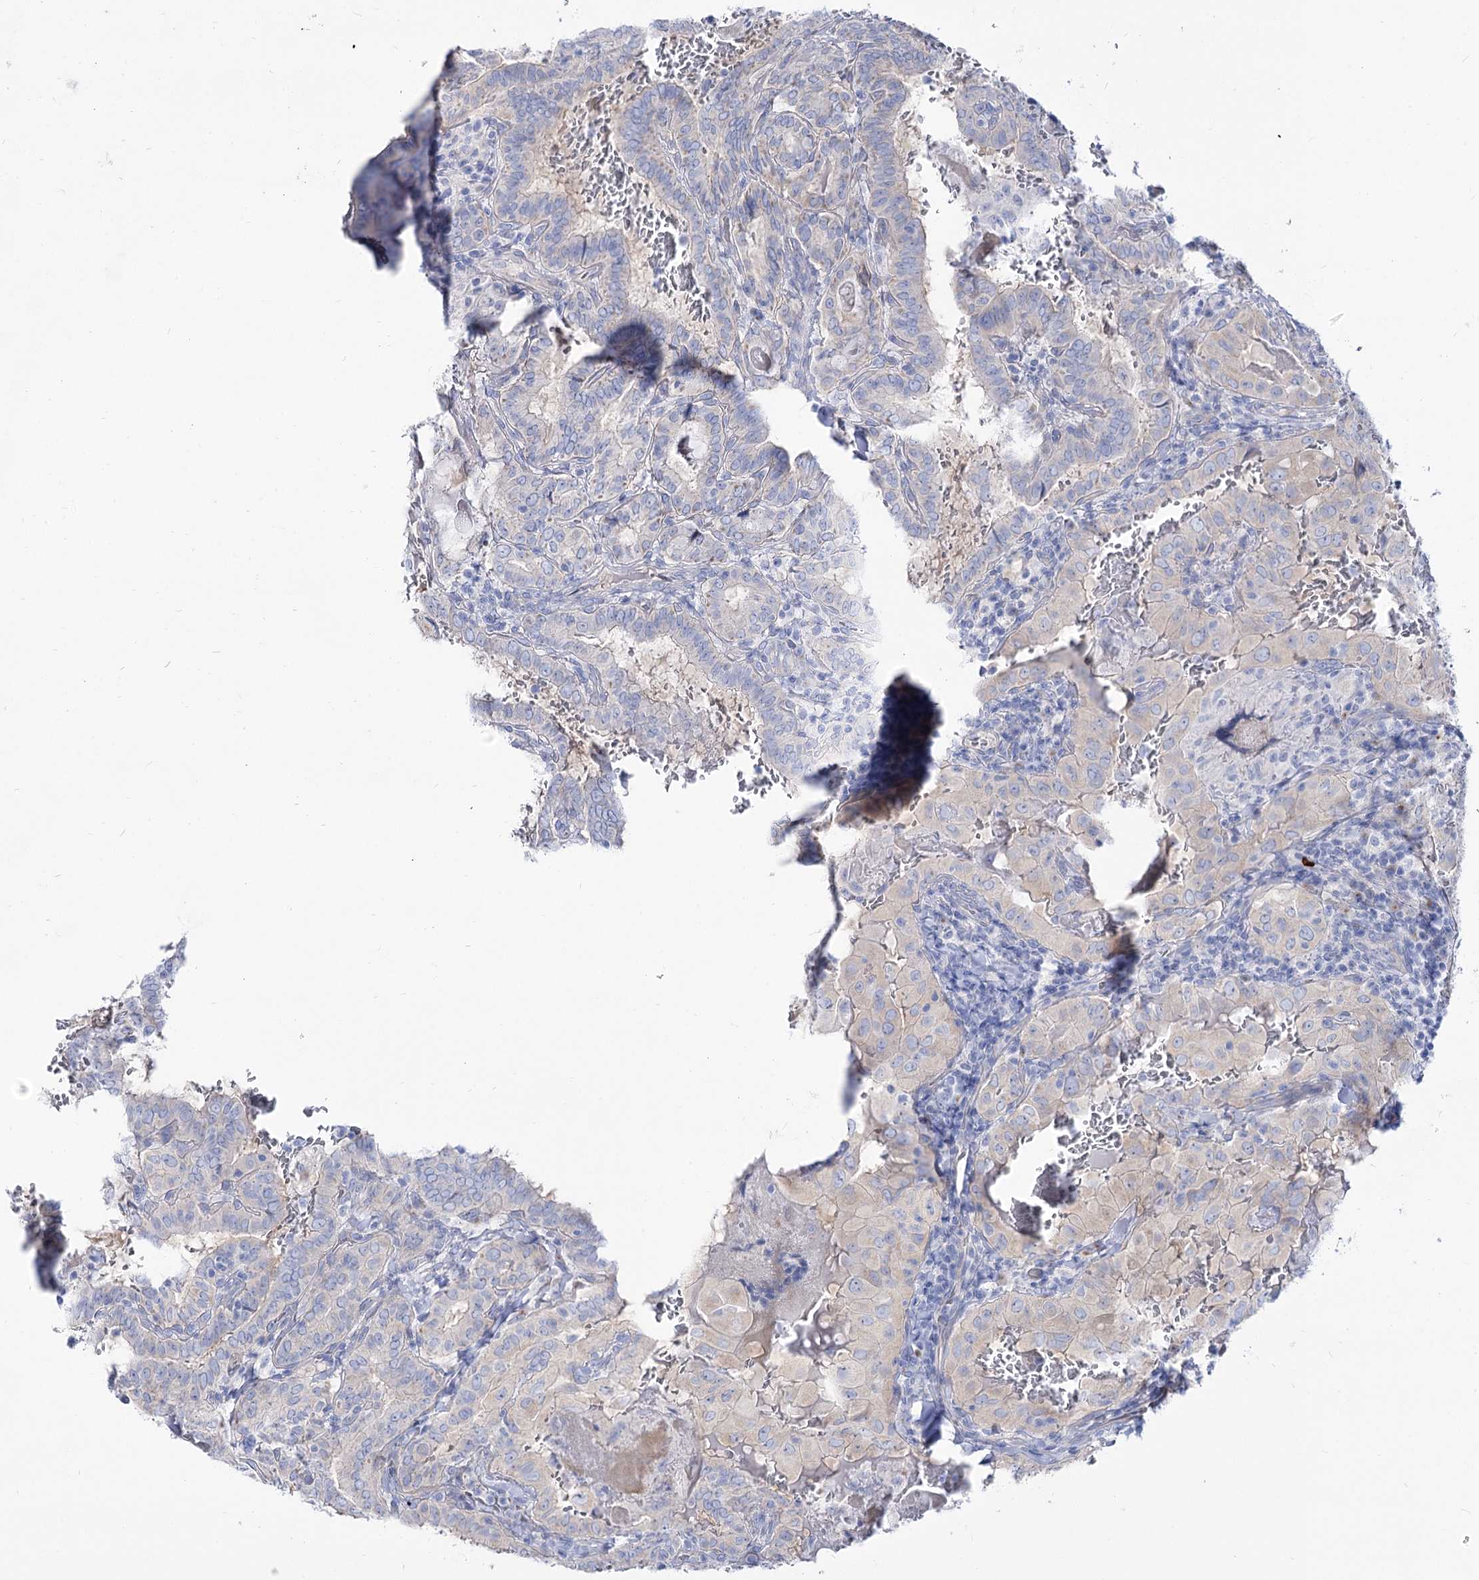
{"staining": {"intensity": "negative", "quantity": "none", "location": "none"}, "tissue": "thyroid cancer", "cell_type": "Tumor cells", "image_type": "cancer", "snomed": [{"axis": "morphology", "description": "Papillary adenocarcinoma, NOS"}, {"axis": "topography", "description": "Thyroid gland"}], "caption": "This is a photomicrograph of immunohistochemistry staining of thyroid cancer (papillary adenocarcinoma), which shows no positivity in tumor cells.", "gene": "SUOX", "patient": {"sex": "female", "age": 72}}